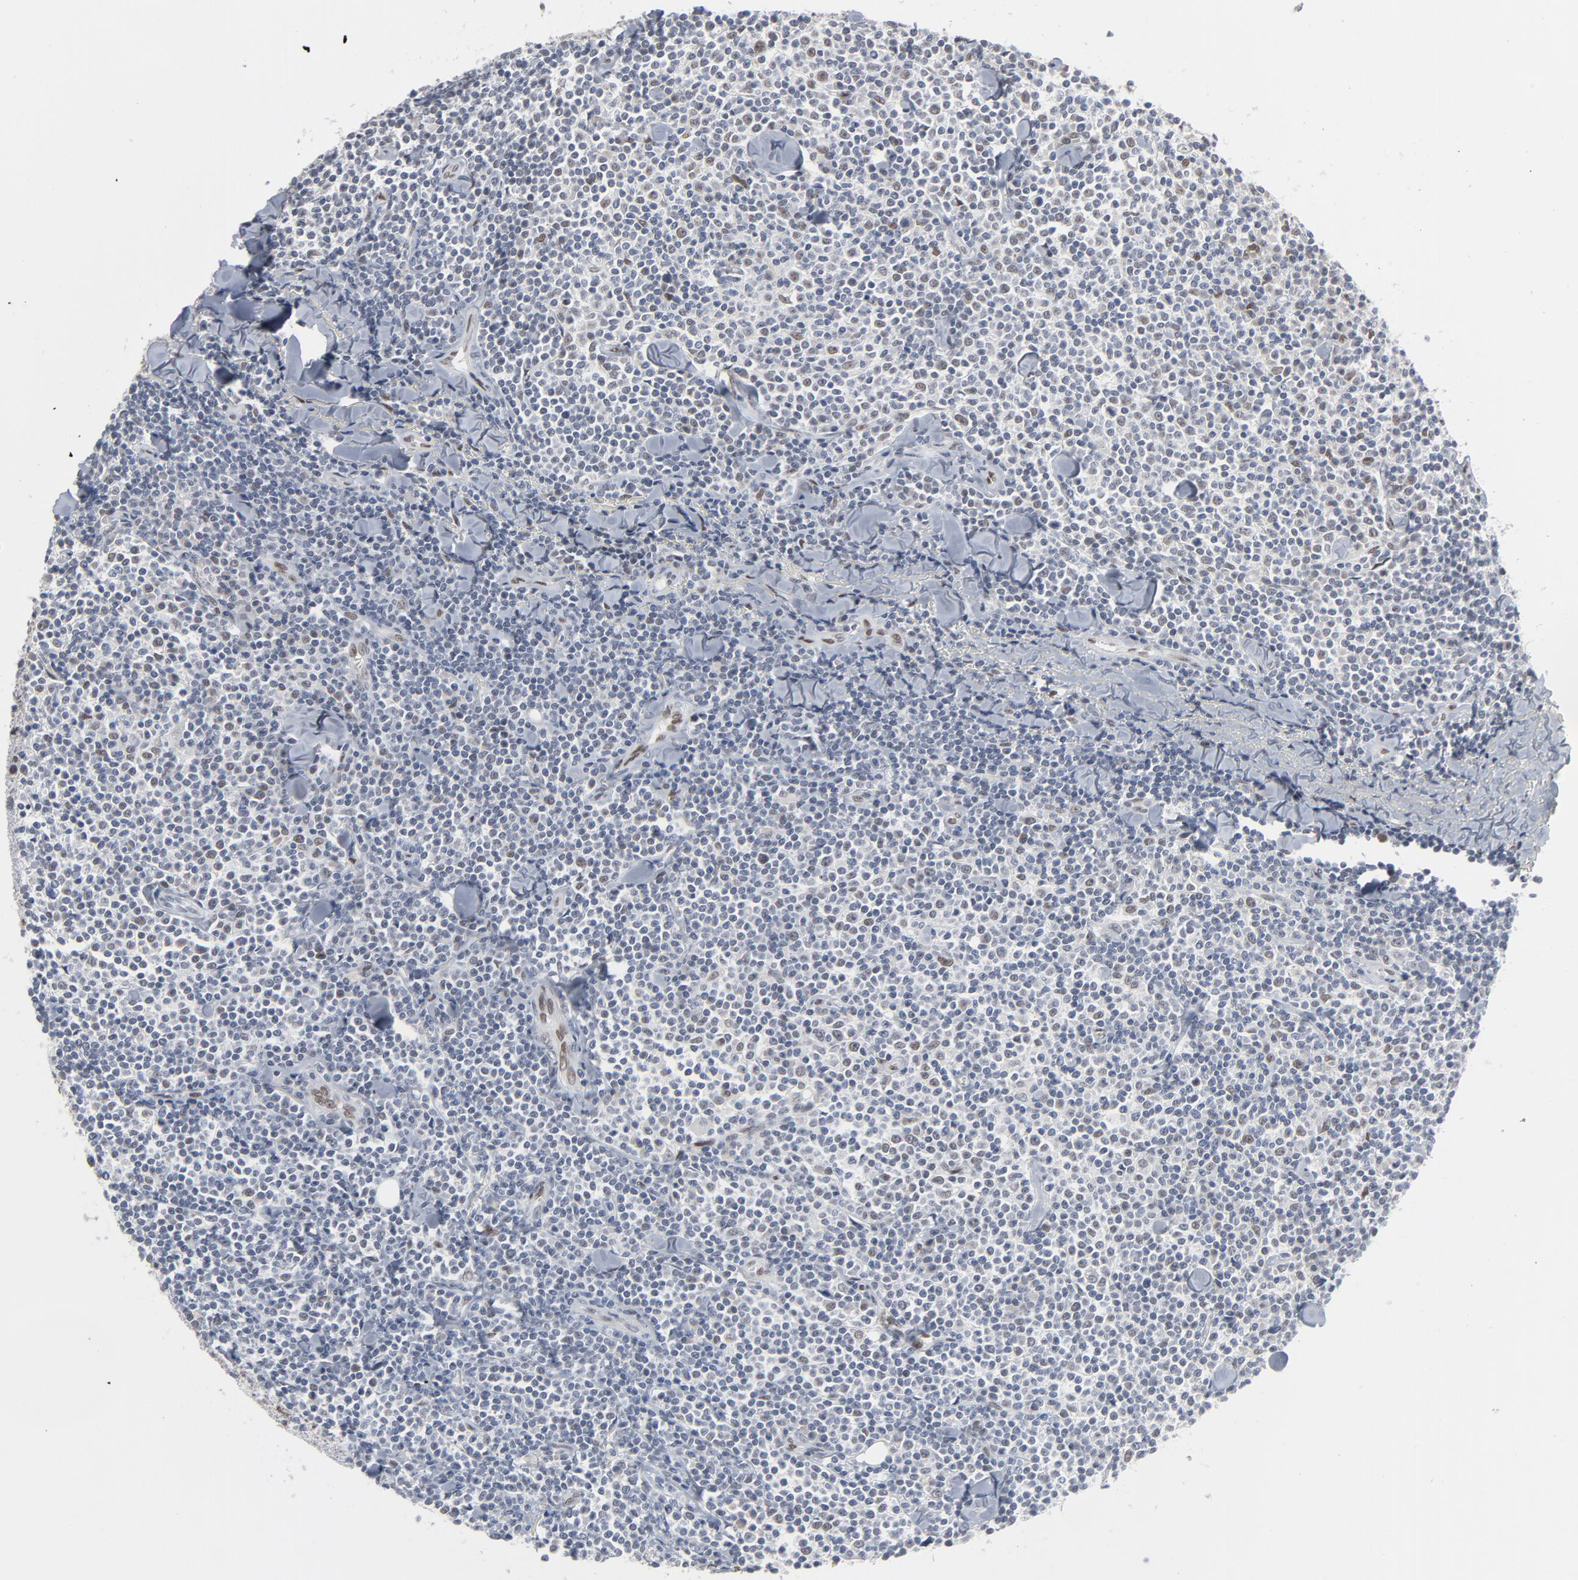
{"staining": {"intensity": "negative", "quantity": "none", "location": "none"}, "tissue": "lymphoma", "cell_type": "Tumor cells", "image_type": "cancer", "snomed": [{"axis": "morphology", "description": "Malignant lymphoma, non-Hodgkin's type, Low grade"}, {"axis": "topography", "description": "Soft tissue"}], "caption": "Immunohistochemistry (IHC) micrograph of neoplastic tissue: human lymphoma stained with DAB displays no significant protein staining in tumor cells.", "gene": "ATF7", "patient": {"sex": "male", "age": 92}}